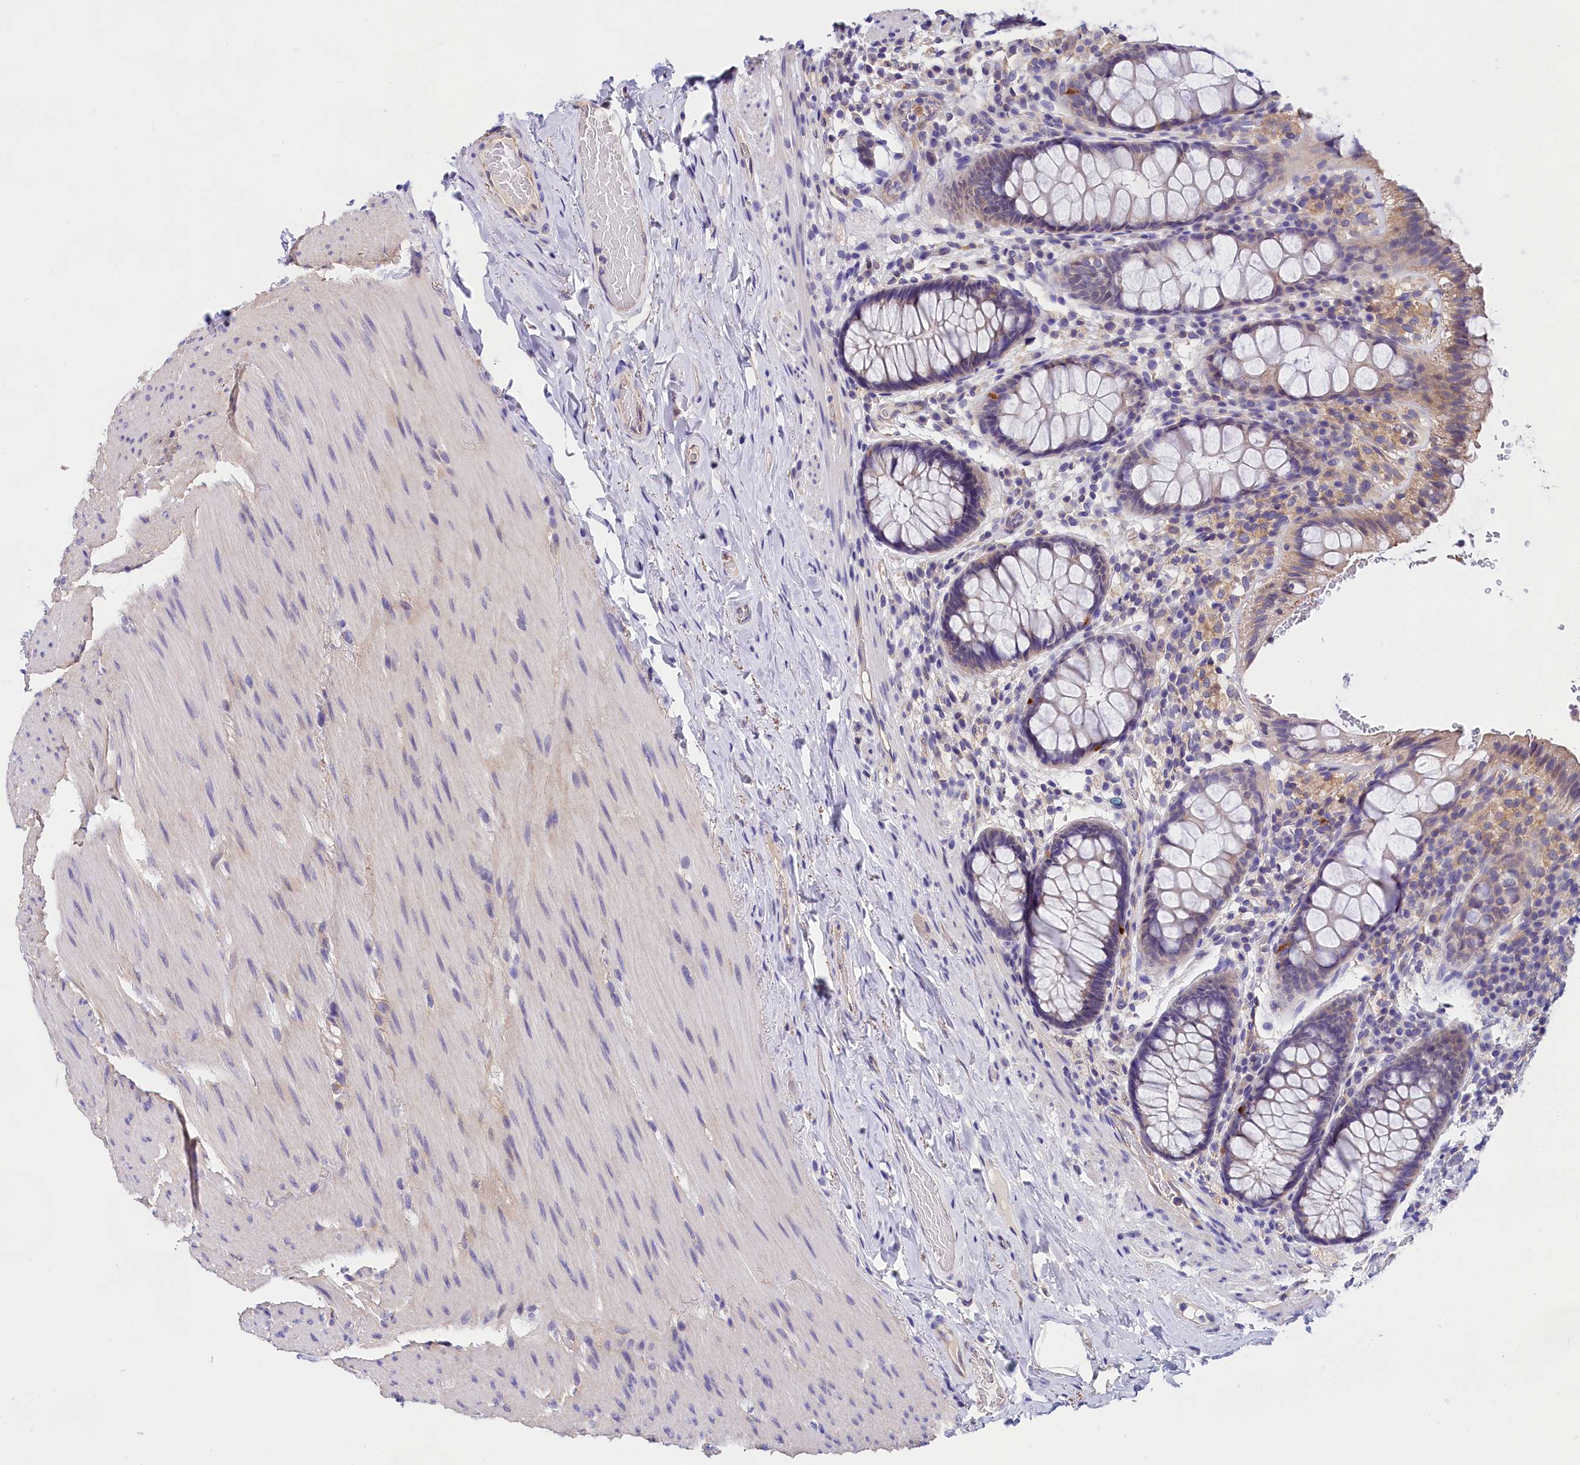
{"staining": {"intensity": "weak", "quantity": ">75%", "location": "cytoplasmic/membranous"}, "tissue": "rectum", "cell_type": "Glandular cells", "image_type": "normal", "snomed": [{"axis": "morphology", "description": "Normal tissue, NOS"}, {"axis": "topography", "description": "Rectum"}], "caption": "Protein staining of unremarkable rectum reveals weak cytoplasmic/membranous expression in about >75% of glandular cells. (Brightfield microscopy of DAB IHC at high magnification).", "gene": "OAS3", "patient": {"sex": "male", "age": 83}}